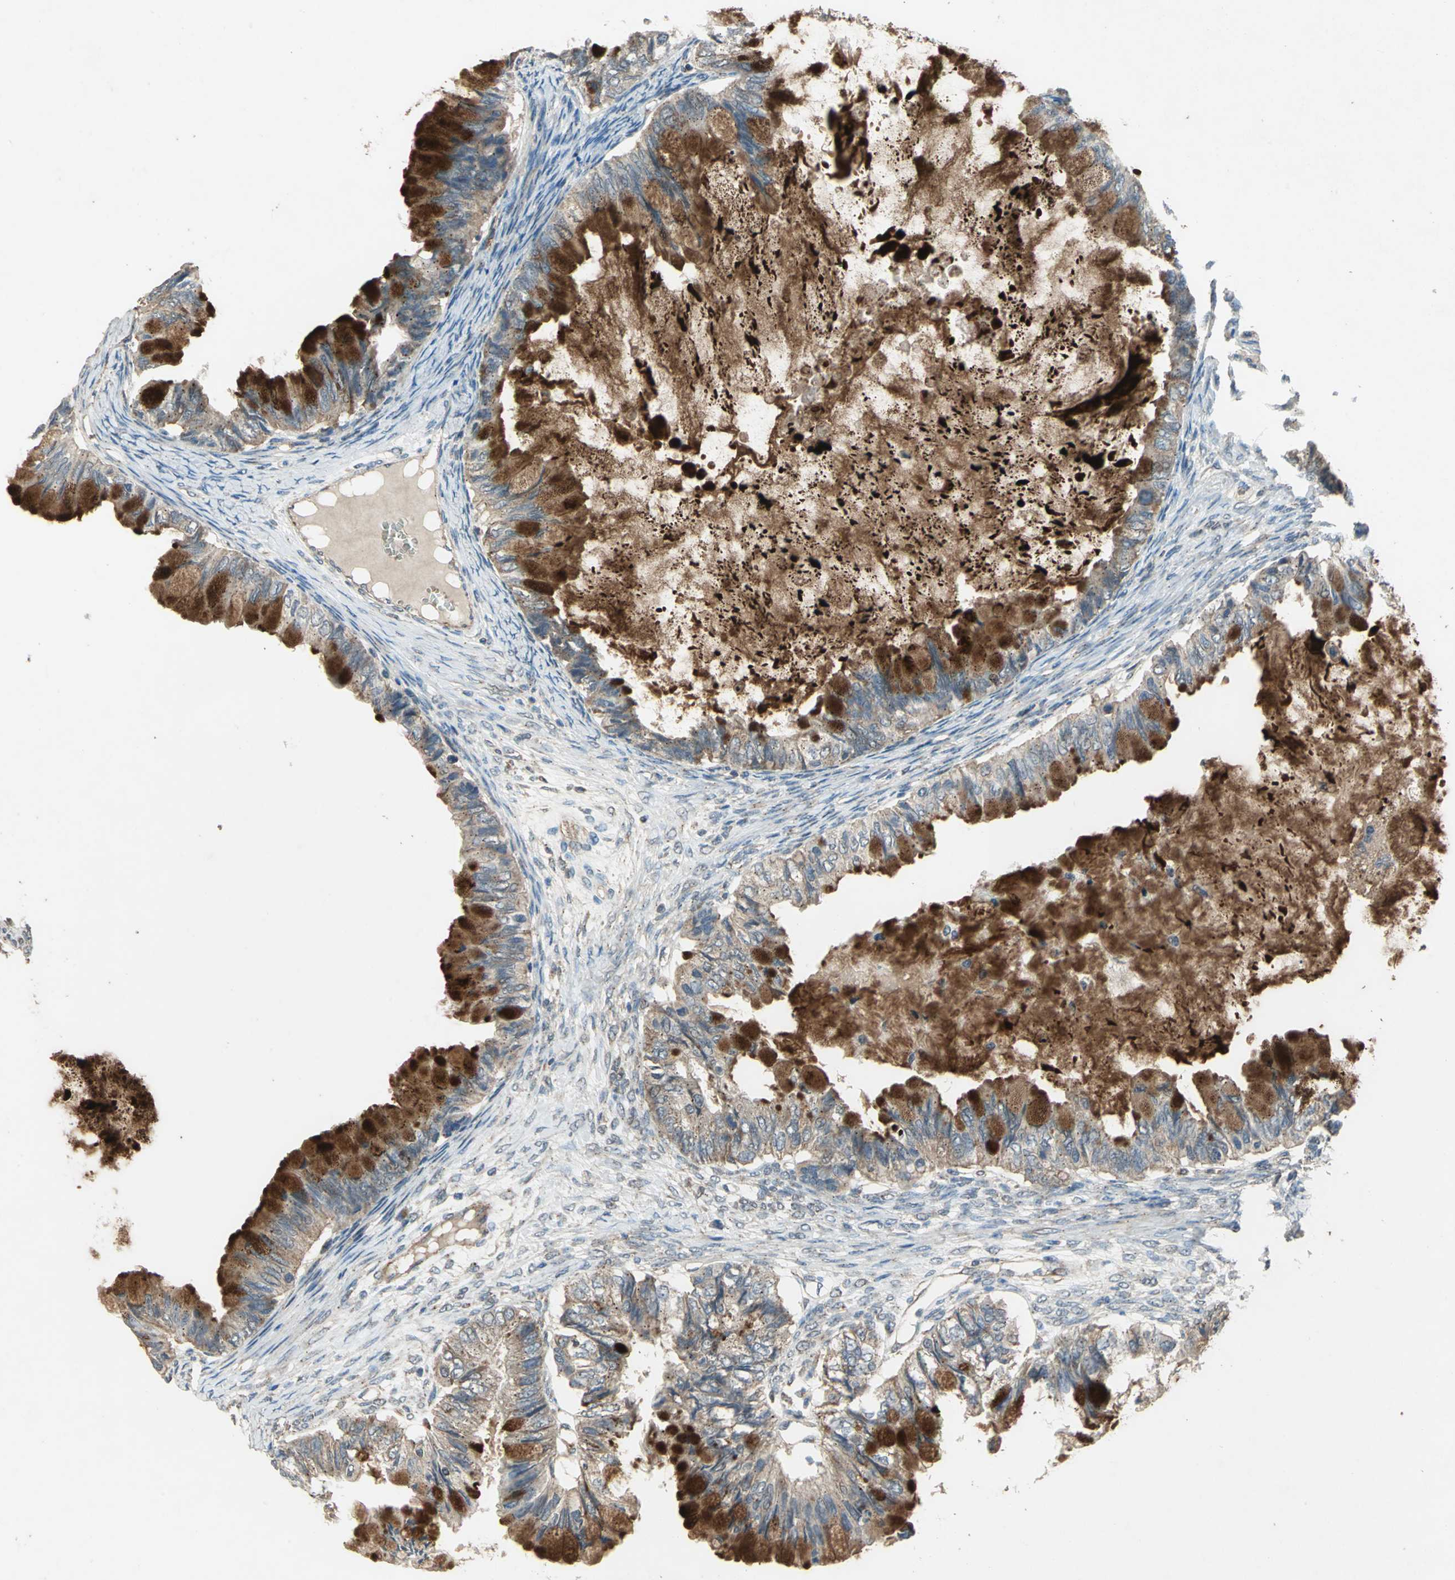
{"staining": {"intensity": "strong", "quantity": ">75%", "location": "cytoplasmic/membranous"}, "tissue": "ovarian cancer", "cell_type": "Tumor cells", "image_type": "cancer", "snomed": [{"axis": "morphology", "description": "Cystadenocarcinoma, mucinous, NOS"}, {"axis": "topography", "description": "Ovary"}], "caption": "Immunohistochemistry of ovarian cancer demonstrates high levels of strong cytoplasmic/membranous expression in approximately >75% of tumor cells.", "gene": "POLRMT", "patient": {"sex": "female", "age": 80}}